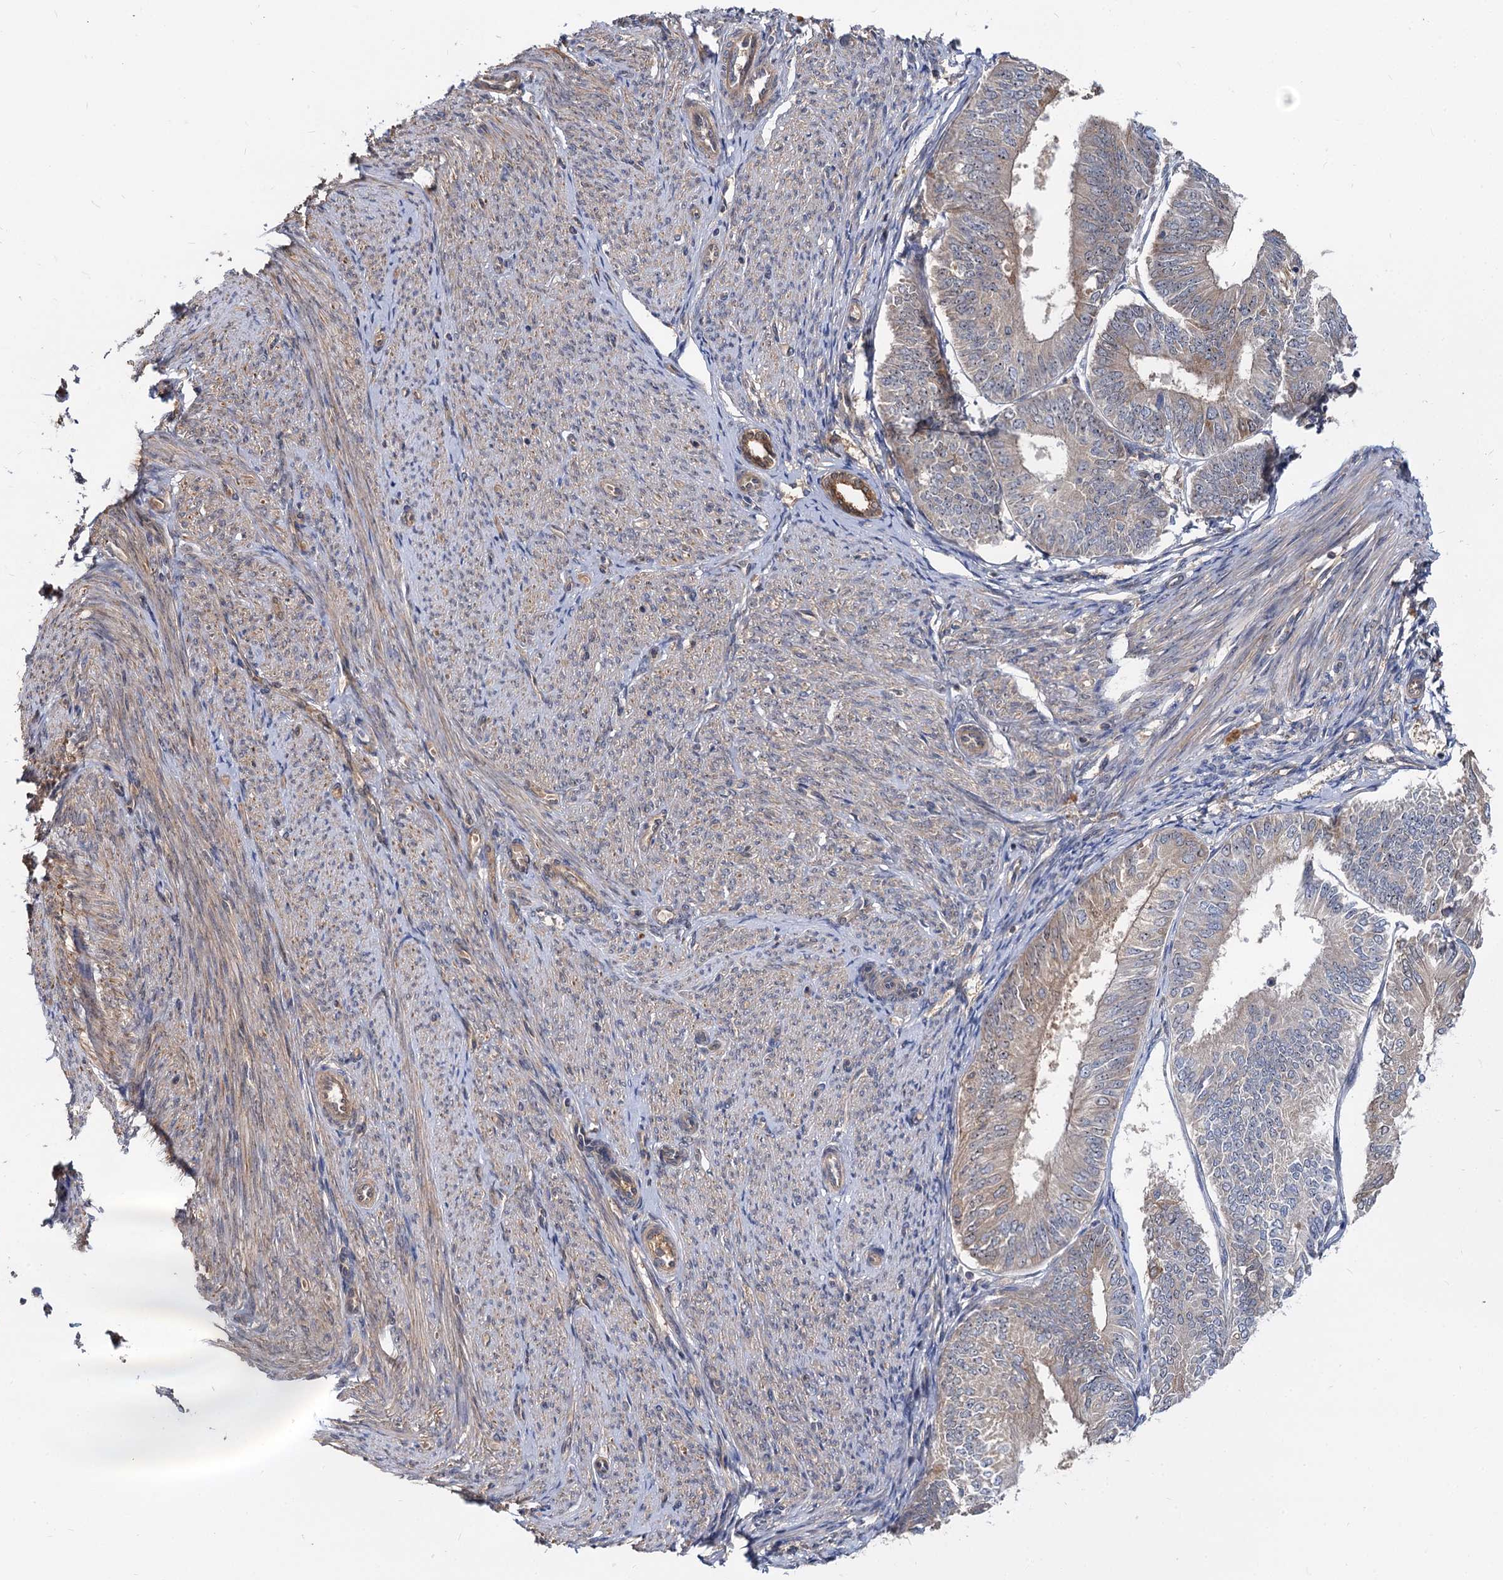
{"staining": {"intensity": "weak", "quantity": "<25%", "location": "cytoplasmic/membranous"}, "tissue": "endometrial cancer", "cell_type": "Tumor cells", "image_type": "cancer", "snomed": [{"axis": "morphology", "description": "Adenocarcinoma, NOS"}, {"axis": "topography", "description": "Endometrium"}], "caption": "DAB (3,3'-diaminobenzidine) immunohistochemical staining of endometrial adenocarcinoma exhibits no significant staining in tumor cells. The staining is performed using DAB brown chromogen with nuclei counter-stained in using hematoxylin.", "gene": "SNX15", "patient": {"sex": "female", "age": 58}}